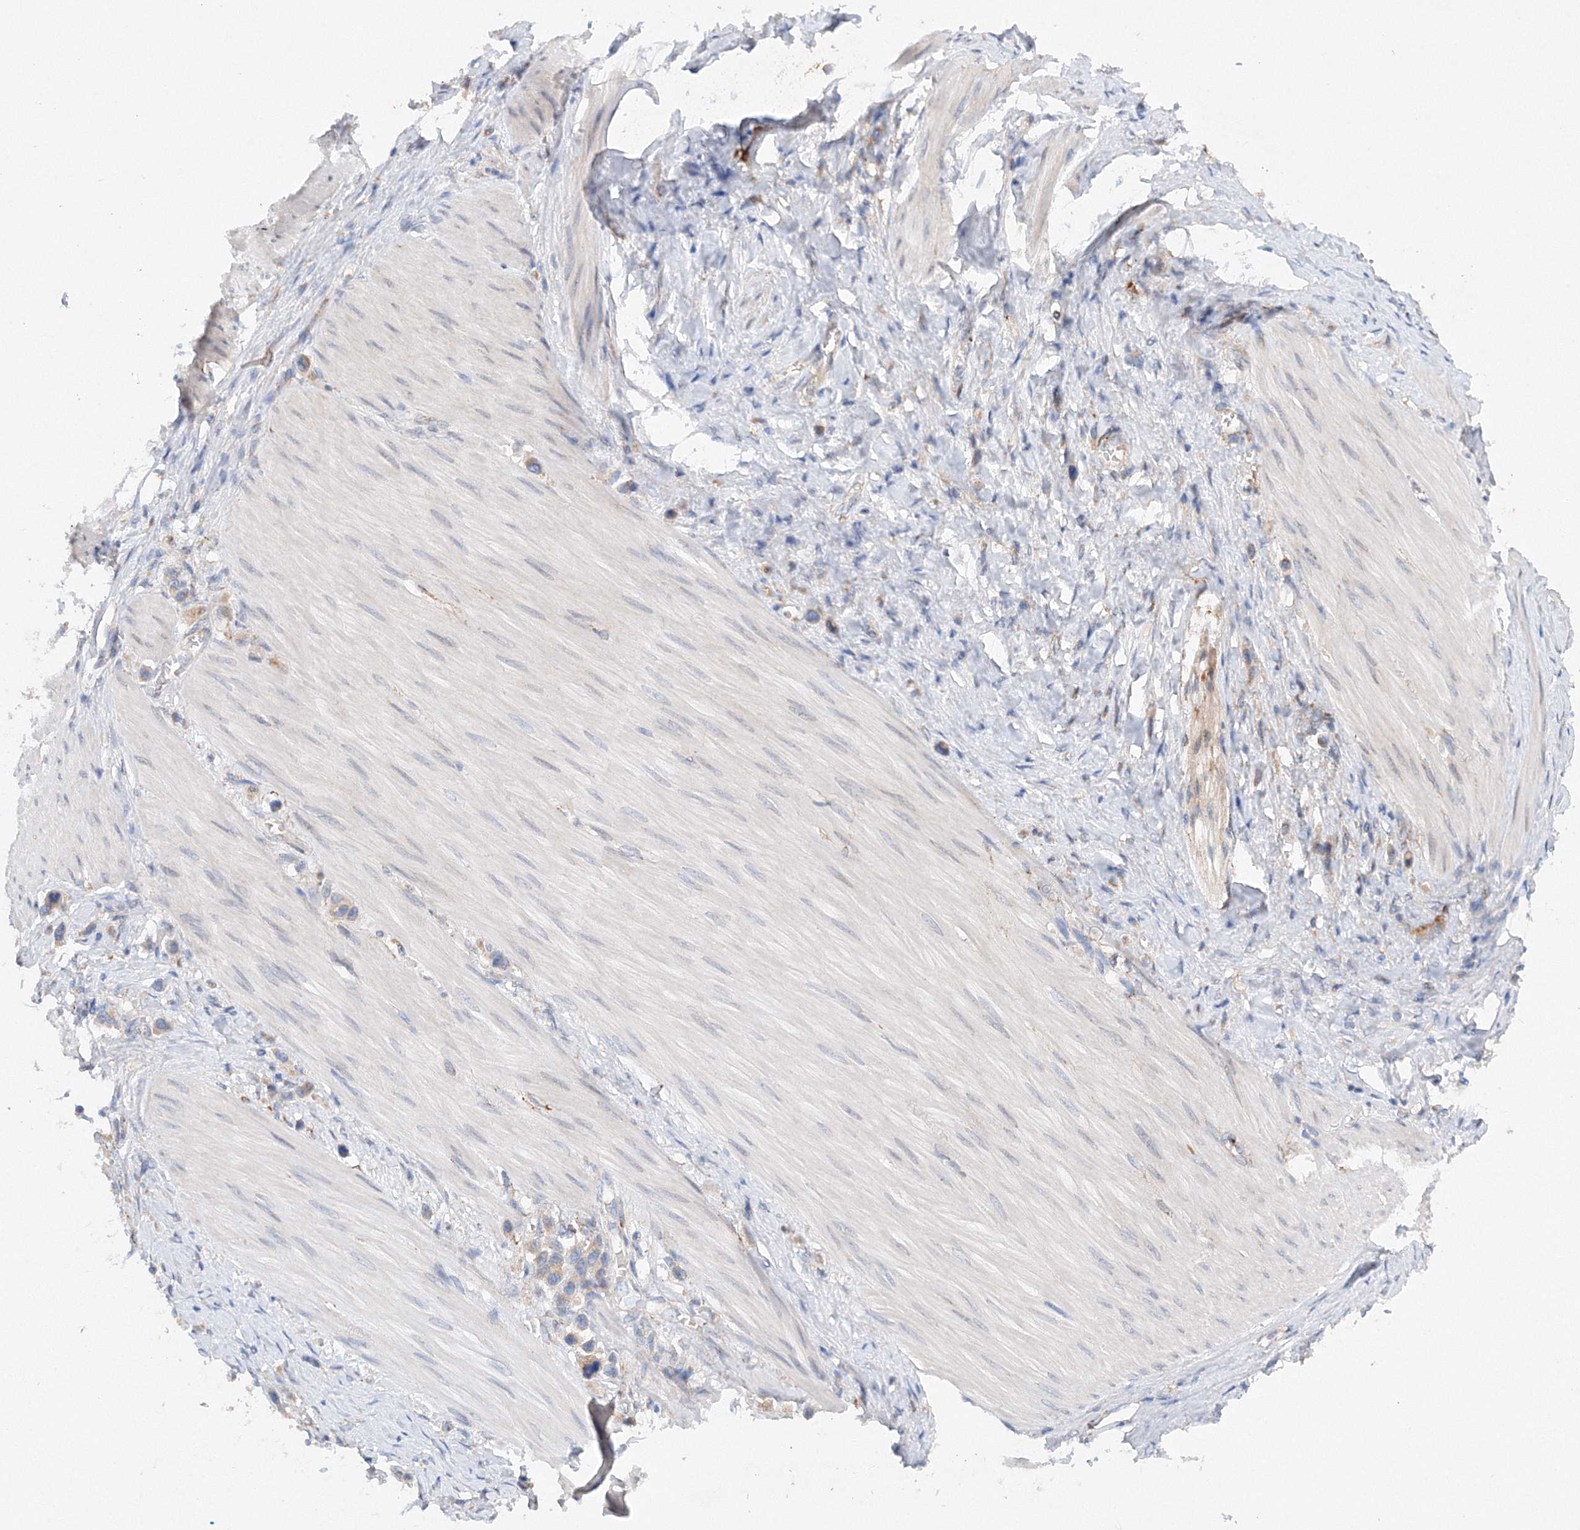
{"staining": {"intensity": "weak", "quantity": "25%-75%", "location": "cytoplasmic/membranous"}, "tissue": "stomach cancer", "cell_type": "Tumor cells", "image_type": "cancer", "snomed": [{"axis": "morphology", "description": "Adenocarcinoma, NOS"}, {"axis": "topography", "description": "Stomach"}], "caption": "Stomach cancer (adenocarcinoma) stained with DAB (3,3'-diaminobenzidine) immunohistochemistry reveals low levels of weak cytoplasmic/membranous positivity in approximately 25%-75% of tumor cells.", "gene": "SLC36A1", "patient": {"sex": "female", "age": 65}}